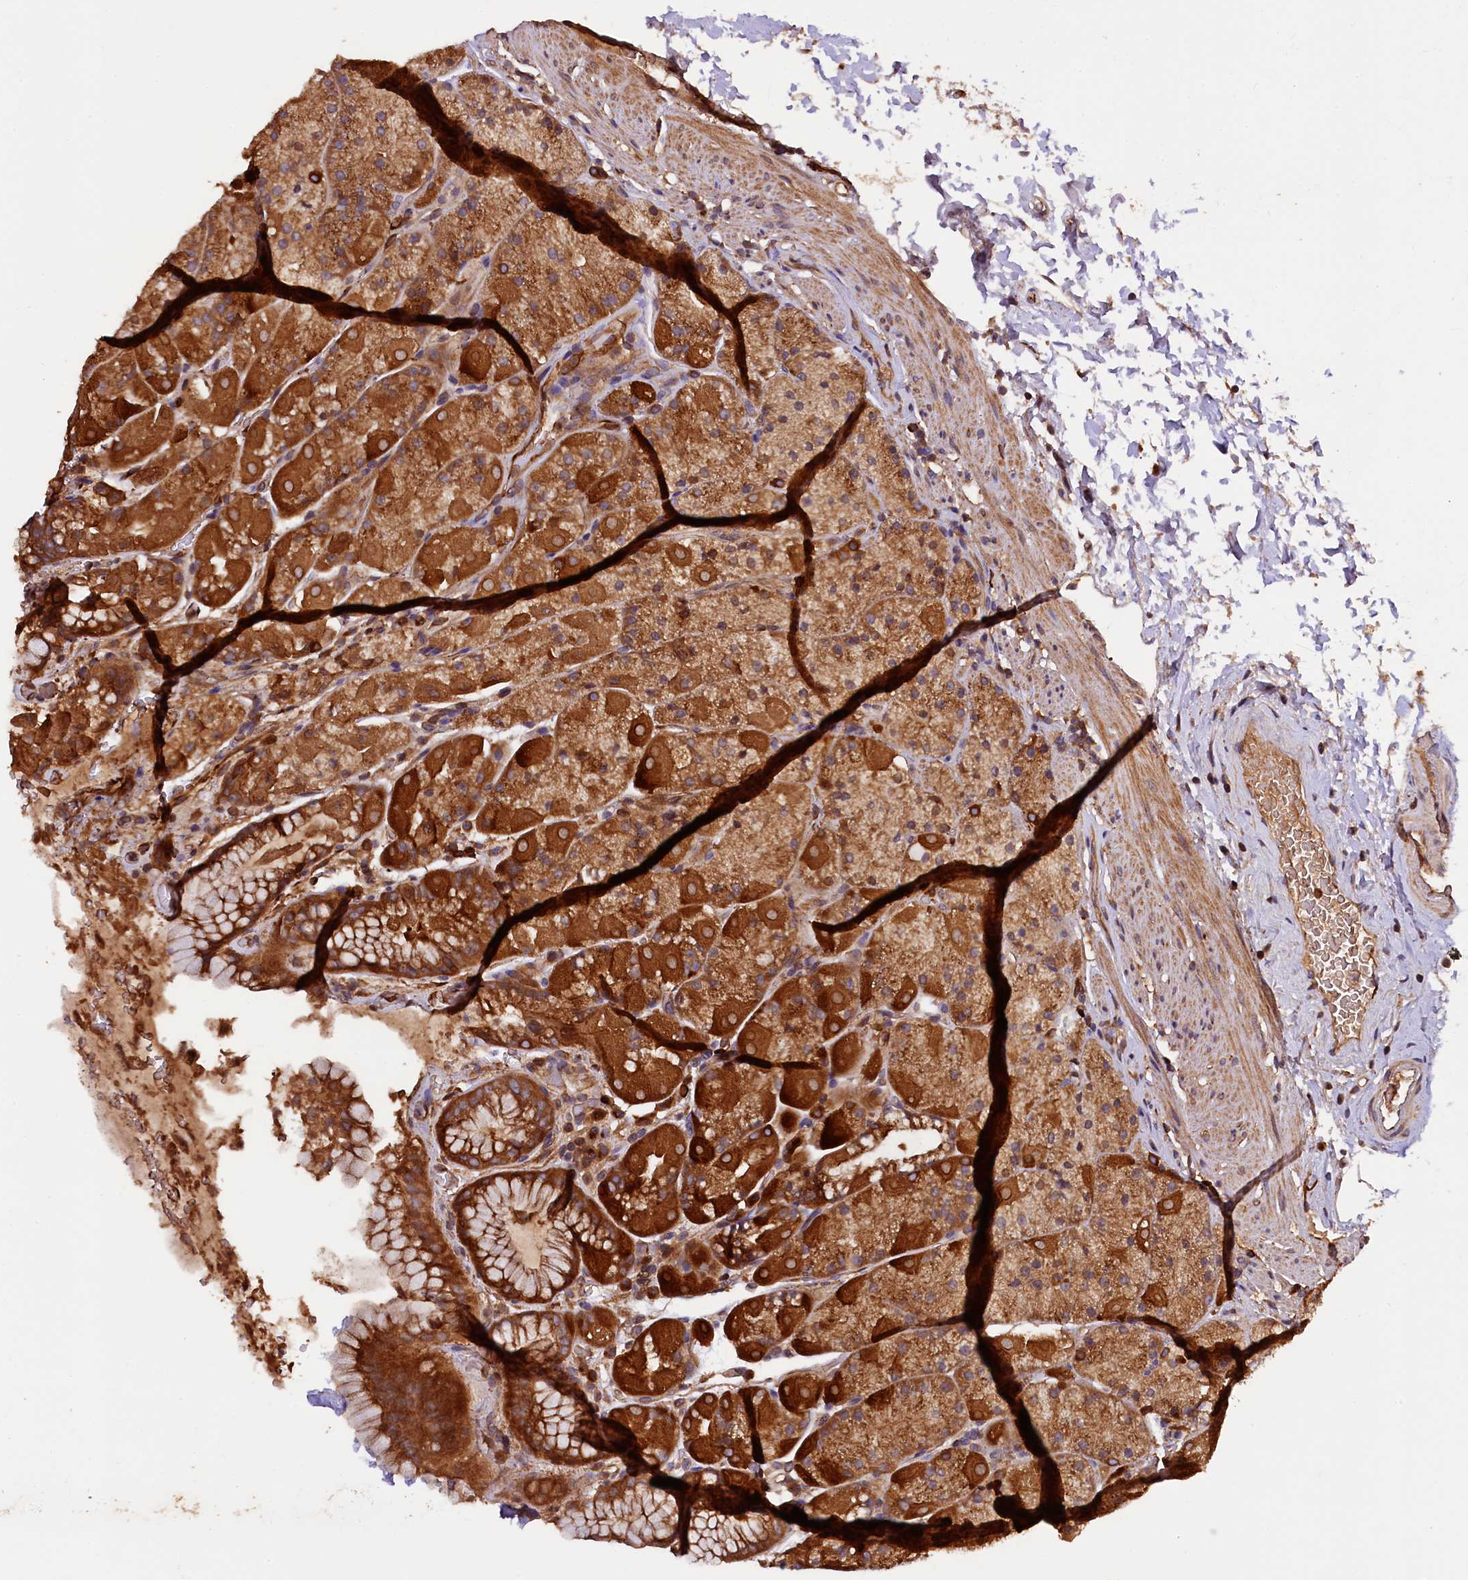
{"staining": {"intensity": "strong", "quantity": ">75%", "location": "cytoplasmic/membranous"}, "tissue": "stomach", "cell_type": "Glandular cells", "image_type": "normal", "snomed": [{"axis": "morphology", "description": "Normal tissue, NOS"}, {"axis": "topography", "description": "Stomach, upper"}, {"axis": "topography", "description": "Stomach, lower"}], "caption": "Protein expression by IHC exhibits strong cytoplasmic/membranous staining in about >75% of glandular cells in benign stomach.", "gene": "KLC2", "patient": {"sex": "male", "age": 67}}